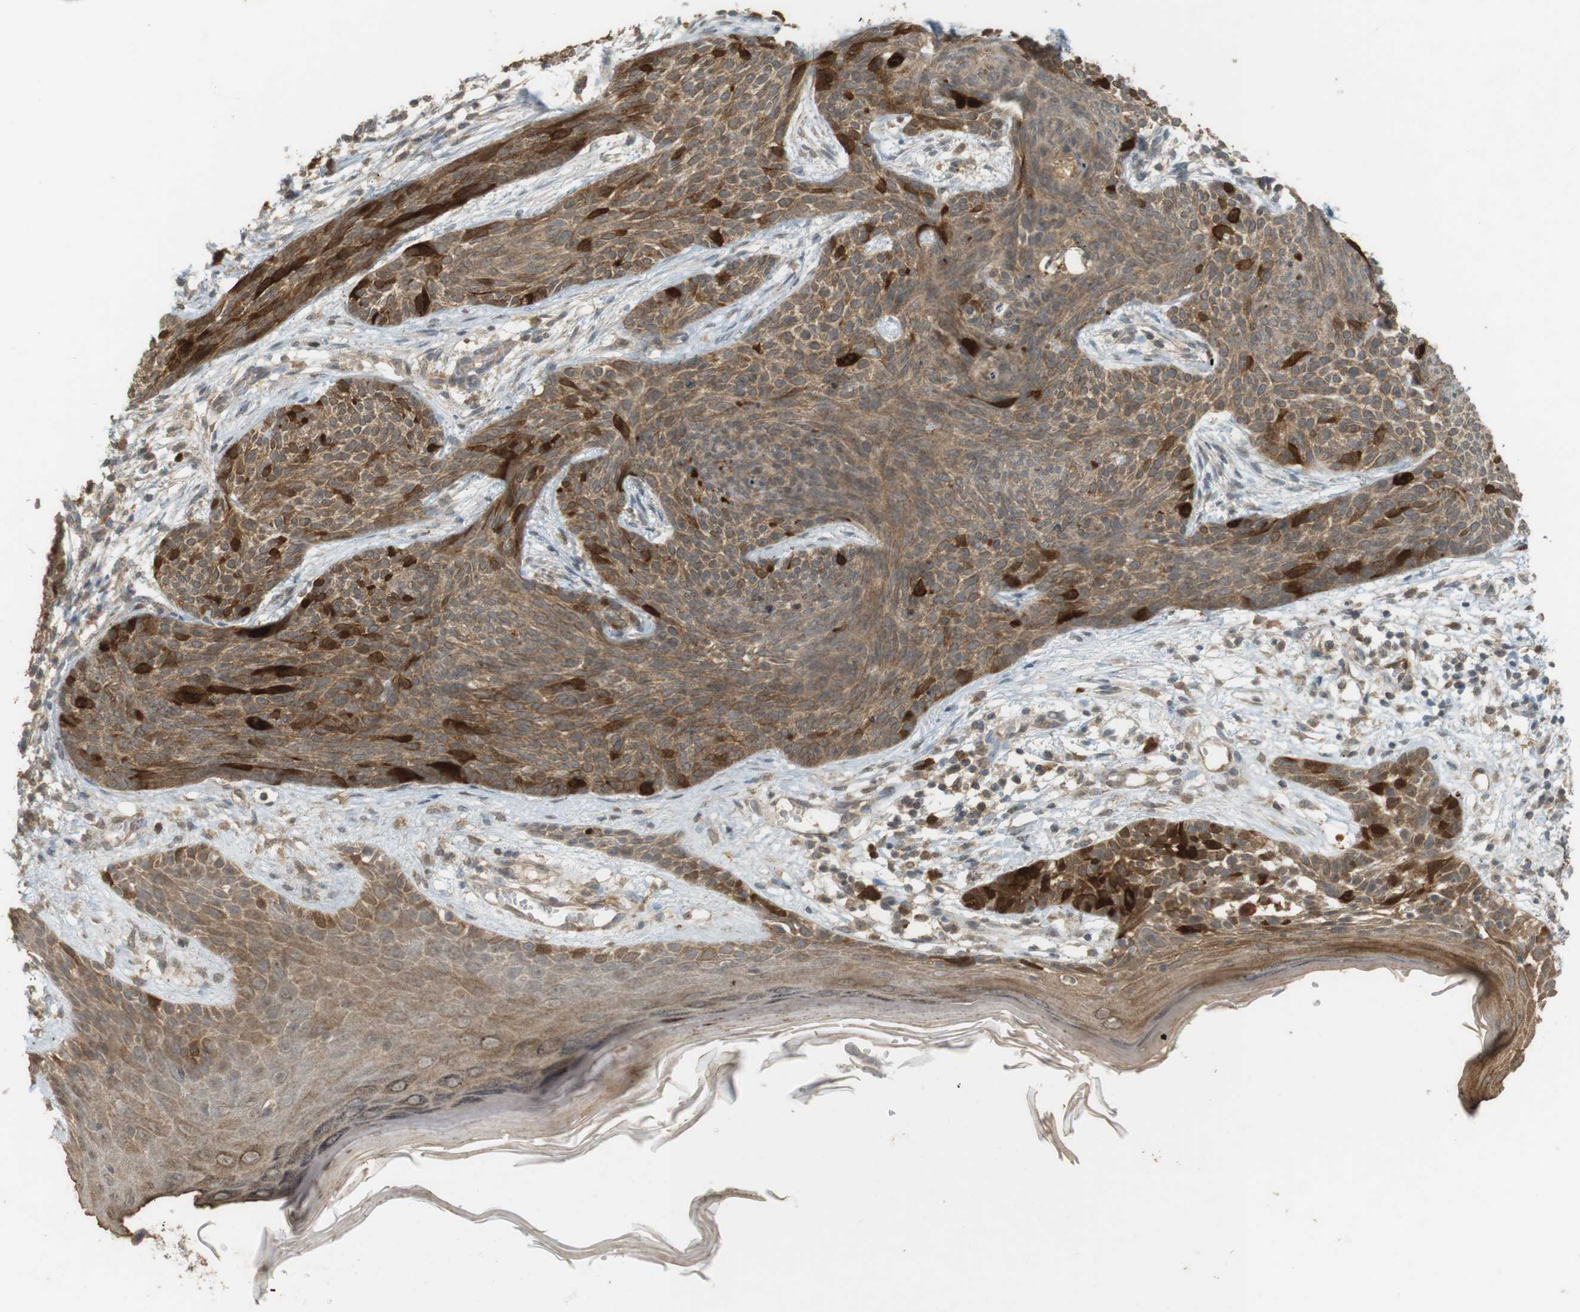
{"staining": {"intensity": "strong", "quantity": "<25%", "location": "cytoplasmic/membranous"}, "tissue": "skin cancer", "cell_type": "Tumor cells", "image_type": "cancer", "snomed": [{"axis": "morphology", "description": "Basal cell carcinoma"}, {"axis": "topography", "description": "Skin"}], "caption": "Skin cancer (basal cell carcinoma) stained with a protein marker displays strong staining in tumor cells.", "gene": "TTK", "patient": {"sex": "female", "age": 59}}